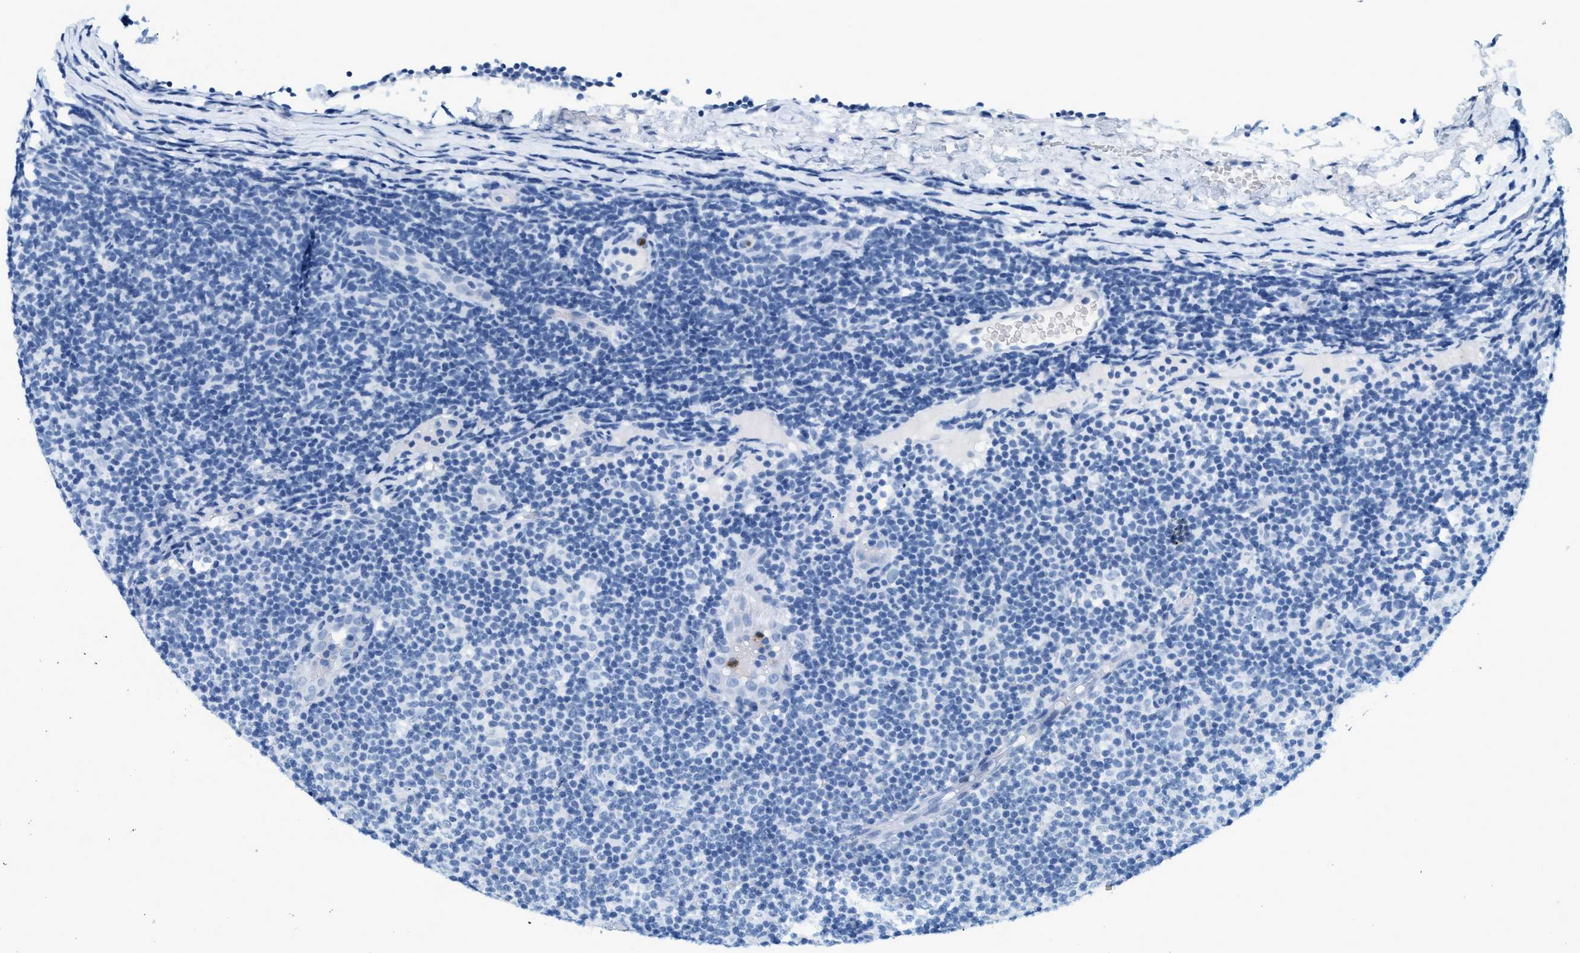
{"staining": {"intensity": "negative", "quantity": "none", "location": "none"}, "tissue": "lymphoma", "cell_type": "Tumor cells", "image_type": "cancer", "snomed": [{"axis": "morphology", "description": "Malignant lymphoma, non-Hodgkin's type, Low grade"}, {"axis": "topography", "description": "Lymph node"}], "caption": "The photomicrograph demonstrates no staining of tumor cells in malignant lymphoma, non-Hodgkin's type (low-grade).", "gene": "LCN2", "patient": {"sex": "male", "age": 83}}